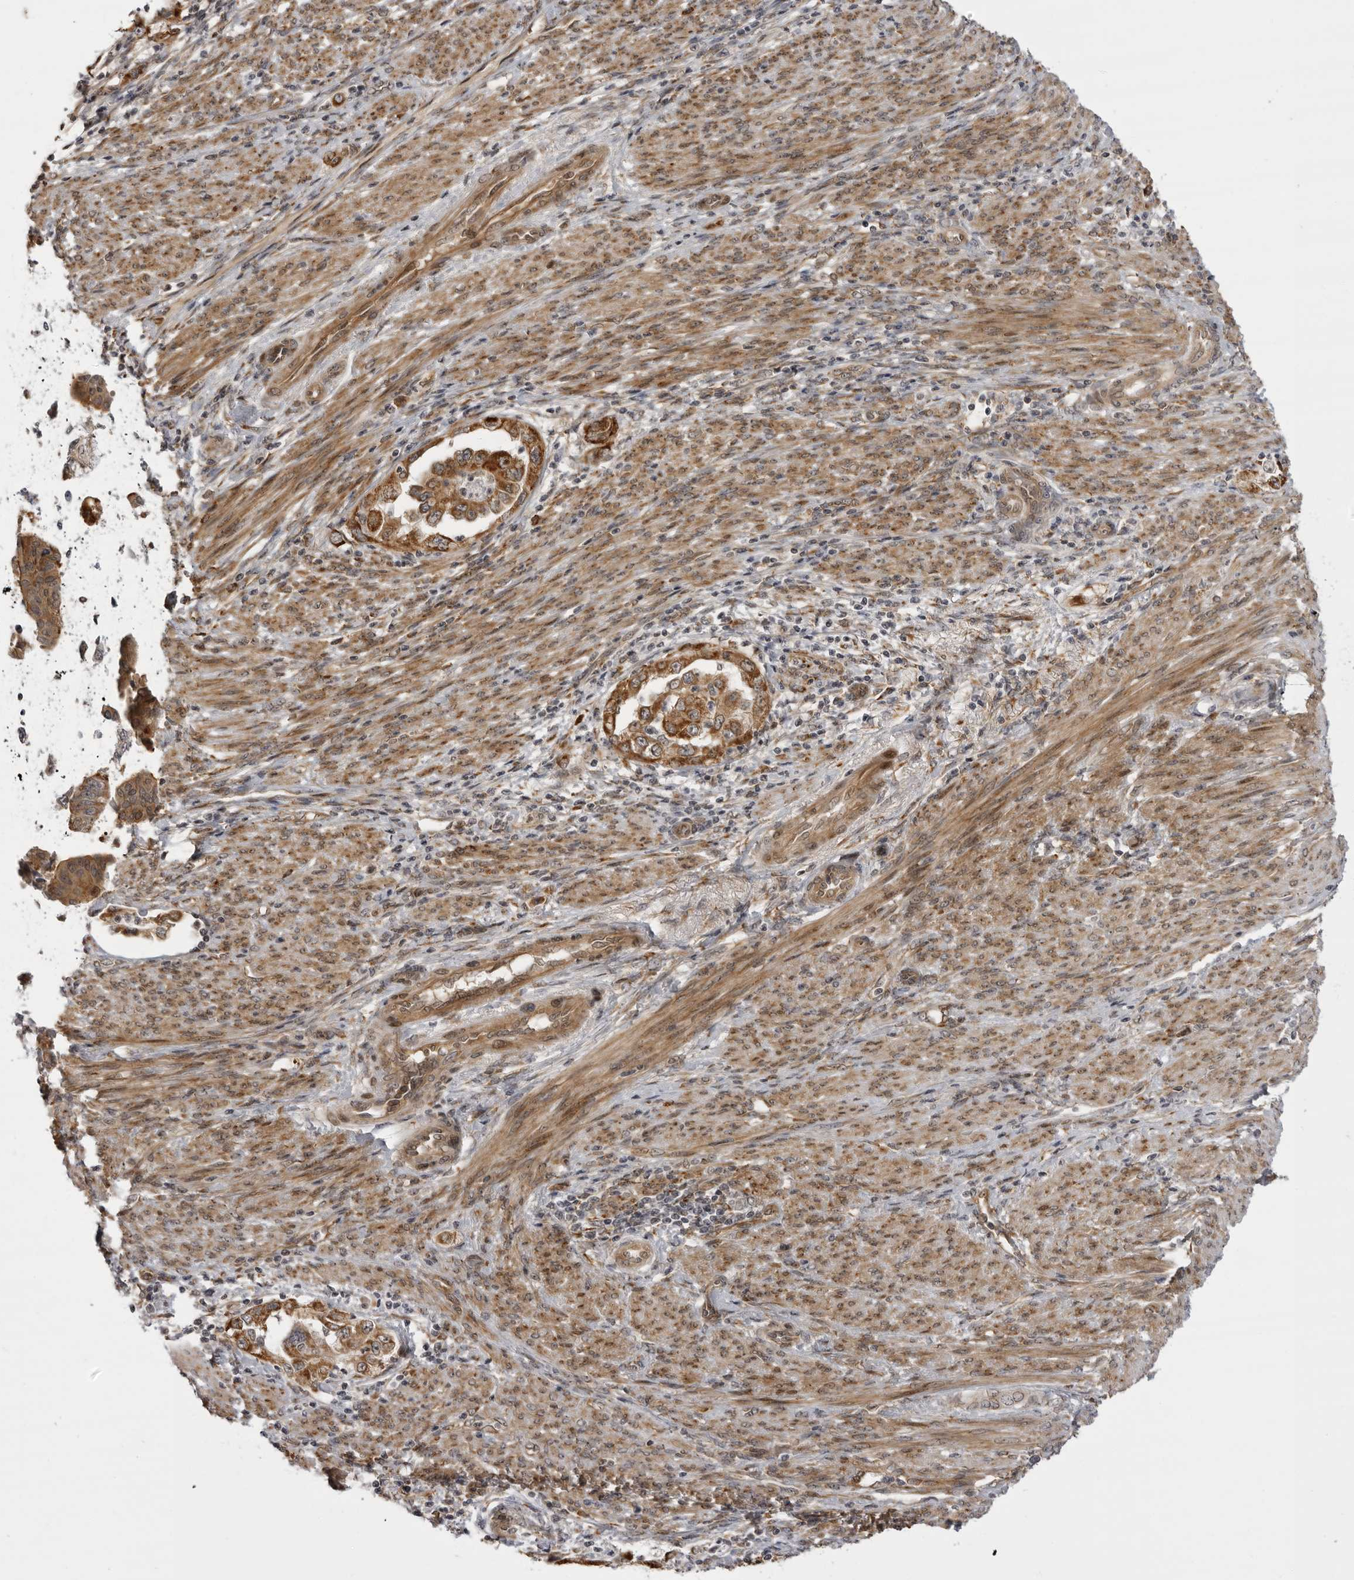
{"staining": {"intensity": "strong", "quantity": ">75%", "location": "cytoplasmic/membranous"}, "tissue": "endometrial cancer", "cell_type": "Tumor cells", "image_type": "cancer", "snomed": [{"axis": "morphology", "description": "Adenocarcinoma, NOS"}, {"axis": "topography", "description": "Endometrium"}], "caption": "Immunohistochemistry of human endometrial adenocarcinoma shows high levels of strong cytoplasmic/membranous staining in approximately >75% of tumor cells.", "gene": "DNAH14", "patient": {"sex": "female", "age": 85}}